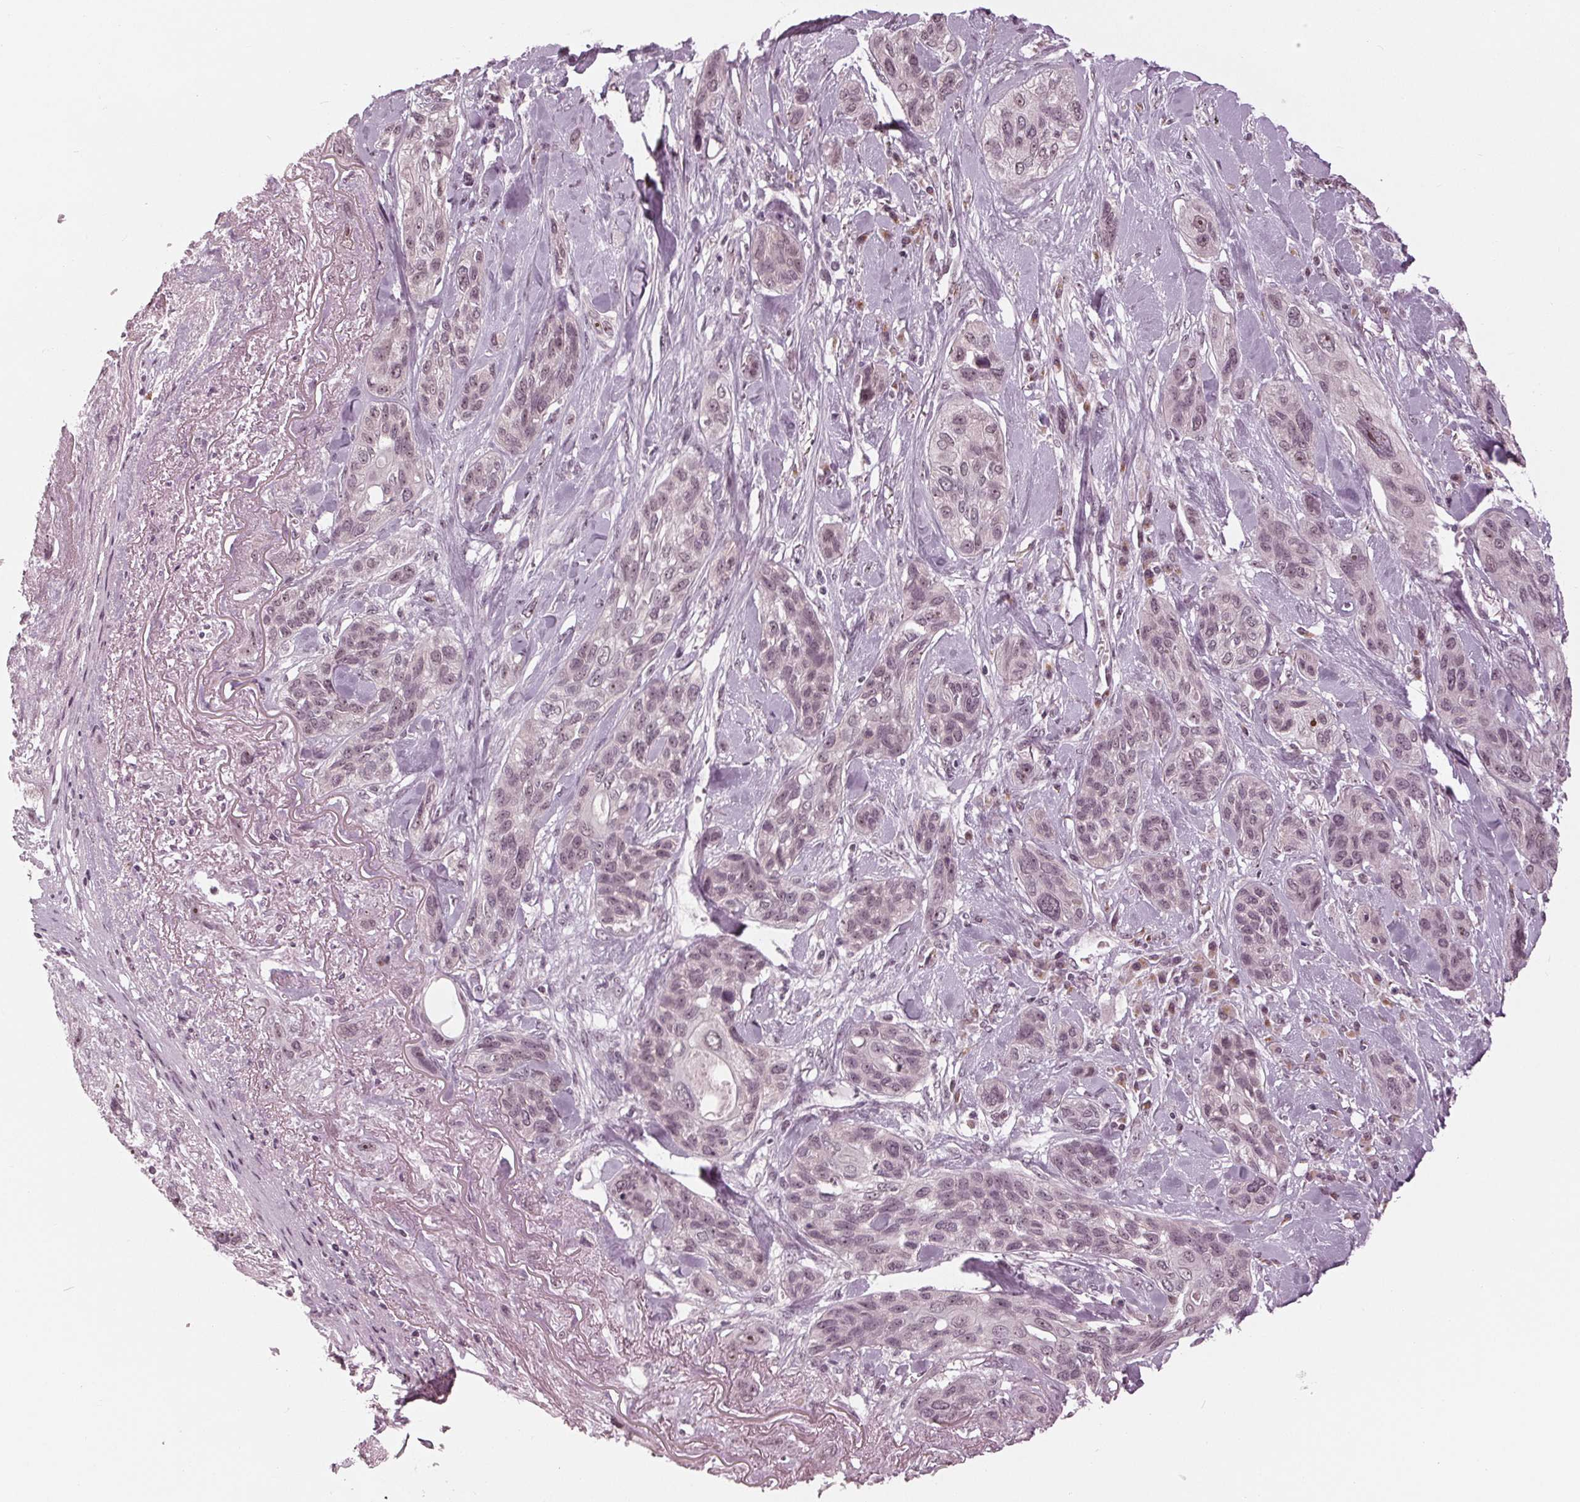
{"staining": {"intensity": "weak", "quantity": "<25%", "location": "nuclear"}, "tissue": "lung cancer", "cell_type": "Tumor cells", "image_type": "cancer", "snomed": [{"axis": "morphology", "description": "Squamous cell carcinoma, NOS"}, {"axis": "topography", "description": "Lung"}], "caption": "High magnification brightfield microscopy of lung squamous cell carcinoma stained with DAB (3,3'-diaminobenzidine) (brown) and counterstained with hematoxylin (blue): tumor cells show no significant positivity.", "gene": "SLX4", "patient": {"sex": "female", "age": 70}}